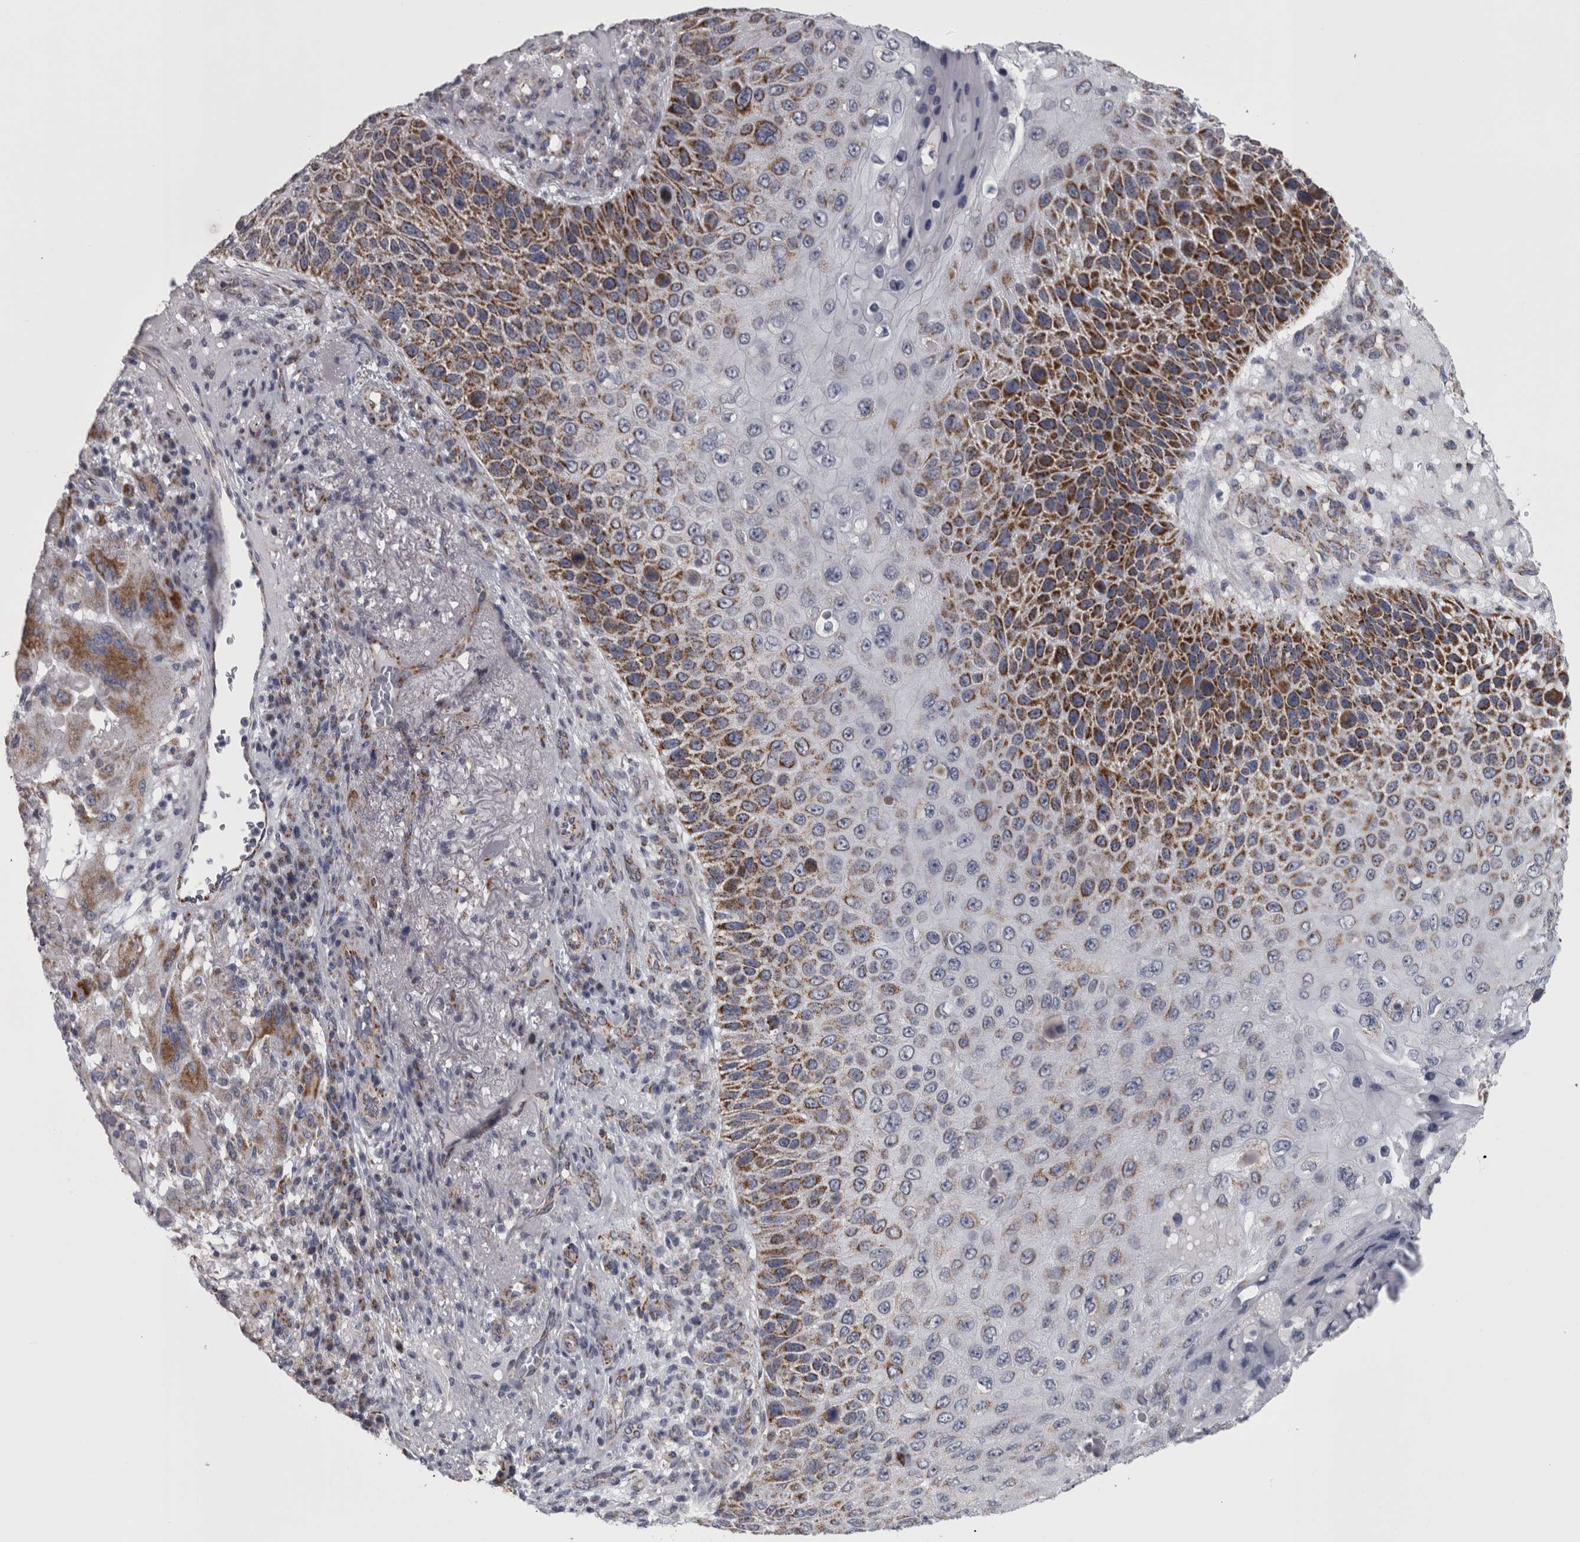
{"staining": {"intensity": "strong", "quantity": "25%-75%", "location": "cytoplasmic/membranous"}, "tissue": "skin cancer", "cell_type": "Tumor cells", "image_type": "cancer", "snomed": [{"axis": "morphology", "description": "Squamous cell carcinoma, NOS"}, {"axis": "topography", "description": "Skin"}], "caption": "Tumor cells reveal high levels of strong cytoplasmic/membranous positivity in approximately 25%-75% of cells in human skin squamous cell carcinoma. (DAB (3,3'-diaminobenzidine) IHC, brown staining for protein, blue staining for nuclei).", "gene": "DBT", "patient": {"sex": "female", "age": 88}}